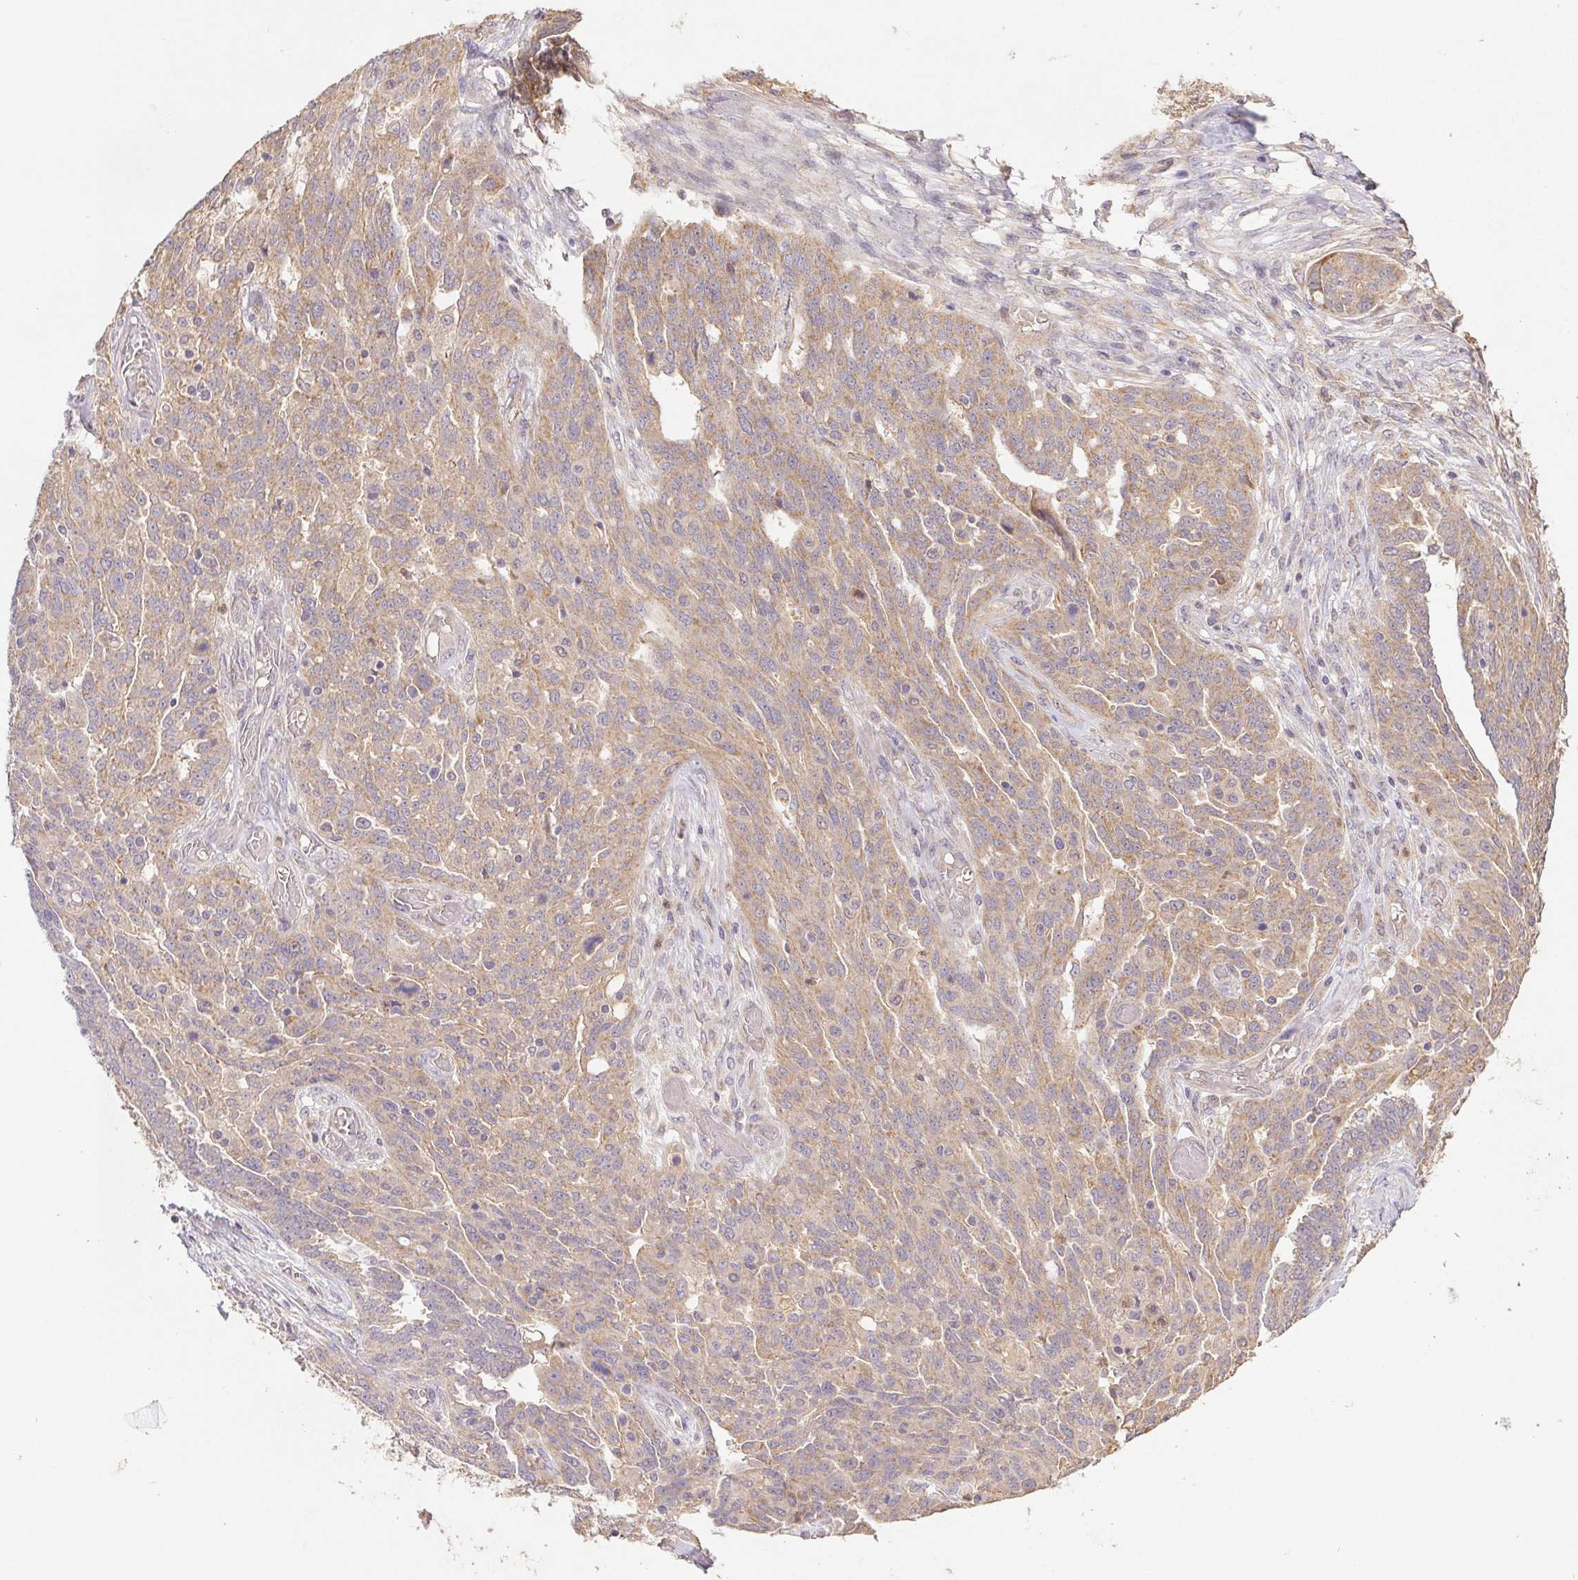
{"staining": {"intensity": "weak", "quantity": ">75%", "location": "cytoplasmic/membranous"}, "tissue": "ovarian cancer", "cell_type": "Tumor cells", "image_type": "cancer", "snomed": [{"axis": "morphology", "description": "Cystadenocarcinoma, serous, NOS"}, {"axis": "topography", "description": "Ovary"}], "caption": "An immunohistochemistry photomicrograph of neoplastic tissue is shown. Protein staining in brown labels weak cytoplasmic/membranous positivity in ovarian cancer (serous cystadenocarcinoma) within tumor cells. The protein is stained brown, and the nuclei are stained in blue (DAB IHC with brightfield microscopy, high magnification).", "gene": "RAB11A", "patient": {"sex": "female", "age": 67}}